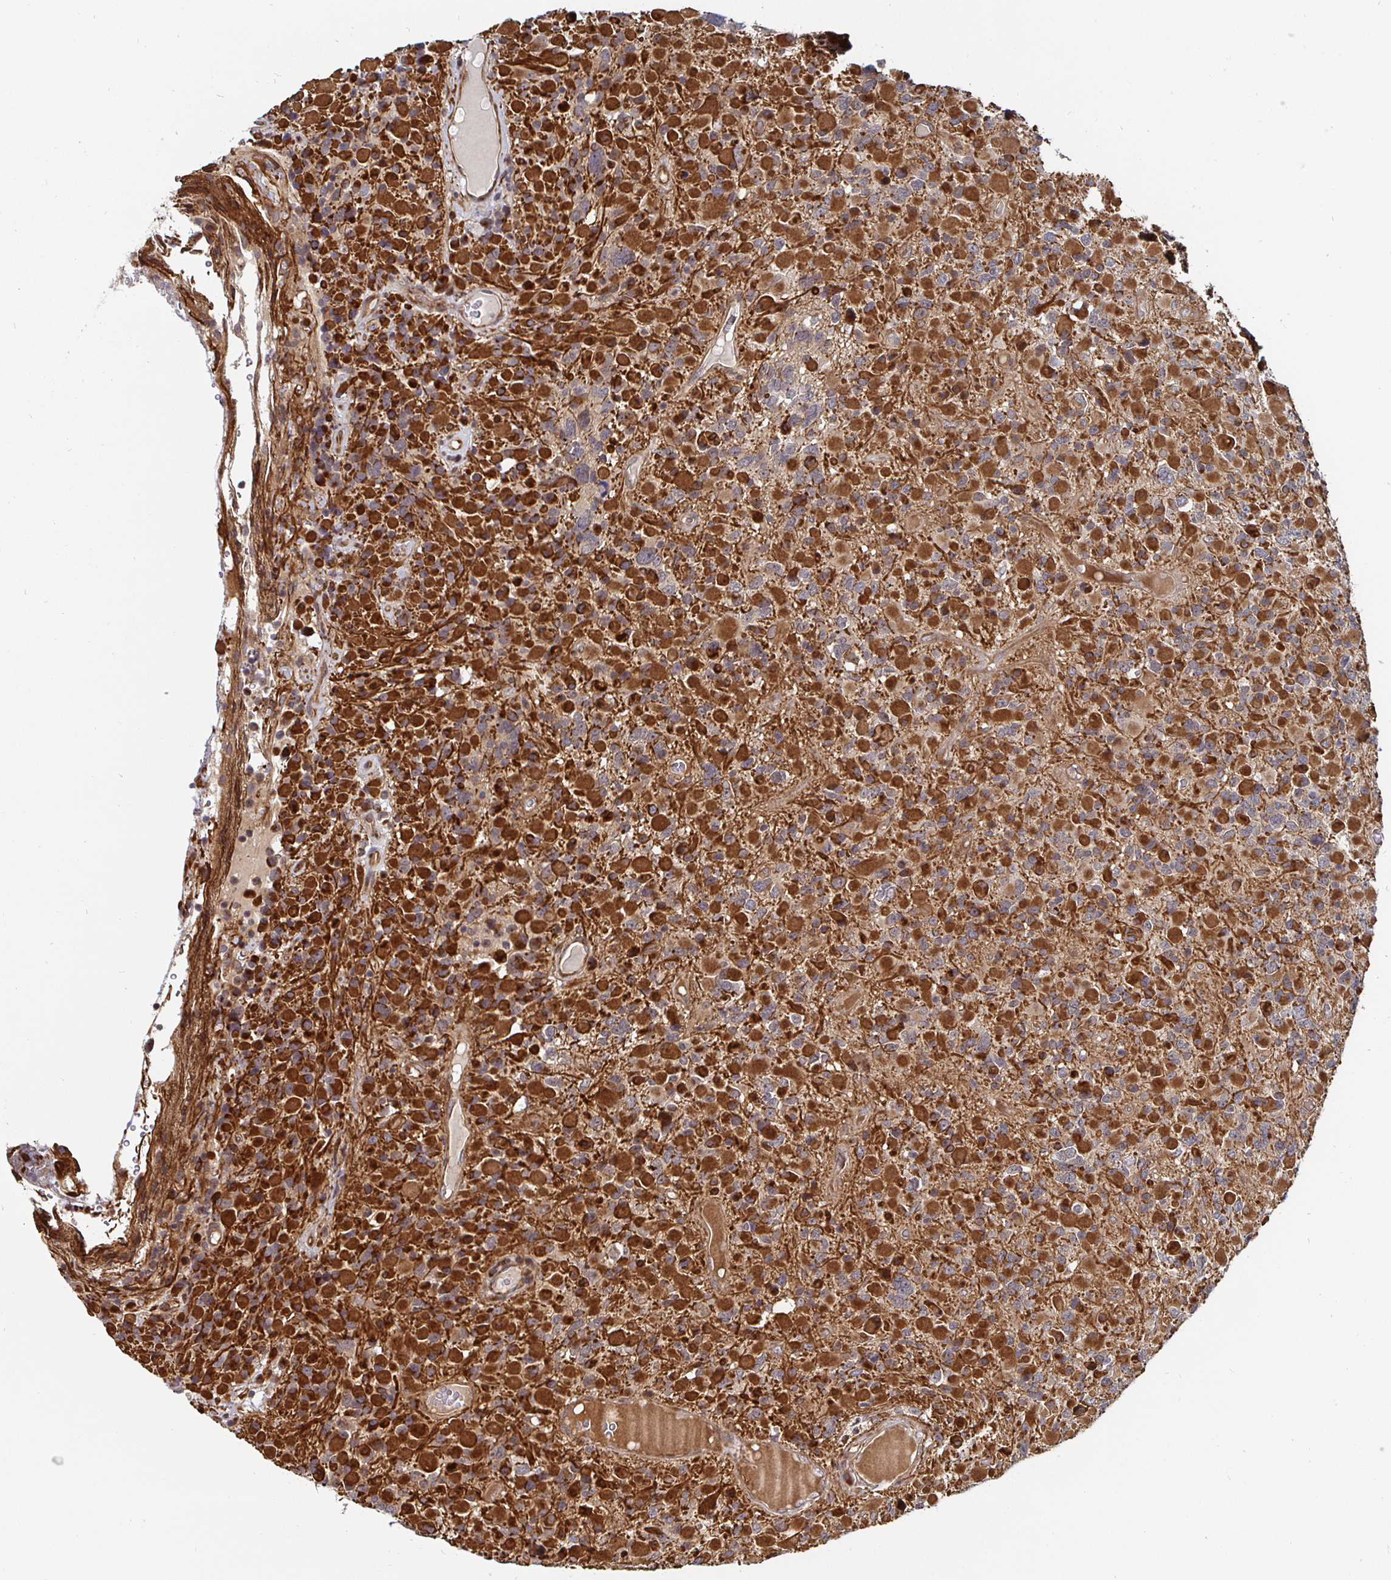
{"staining": {"intensity": "strong", "quantity": "25%-75%", "location": "cytoplasmic/membranous"}, "tissue": "glioma", "cell_type": "Tumor cells", "image_type": "cancer", "snomed": [{"axis": "morphology", "description": "Glioma, malignant, High grade"}, {"axis": "topography", "description": "Brain"}], "caption": "Glioma tissue reveals strong cytoplasmic/membranous staining in approximately 25%-75% of tumor cells, visualized by immunohistochemistry. (brown staining indicates protein expression, while blue staining denotes nuclei).", "gene": "TBKBP1", "patient": {"sex": "female", "age": 40}}